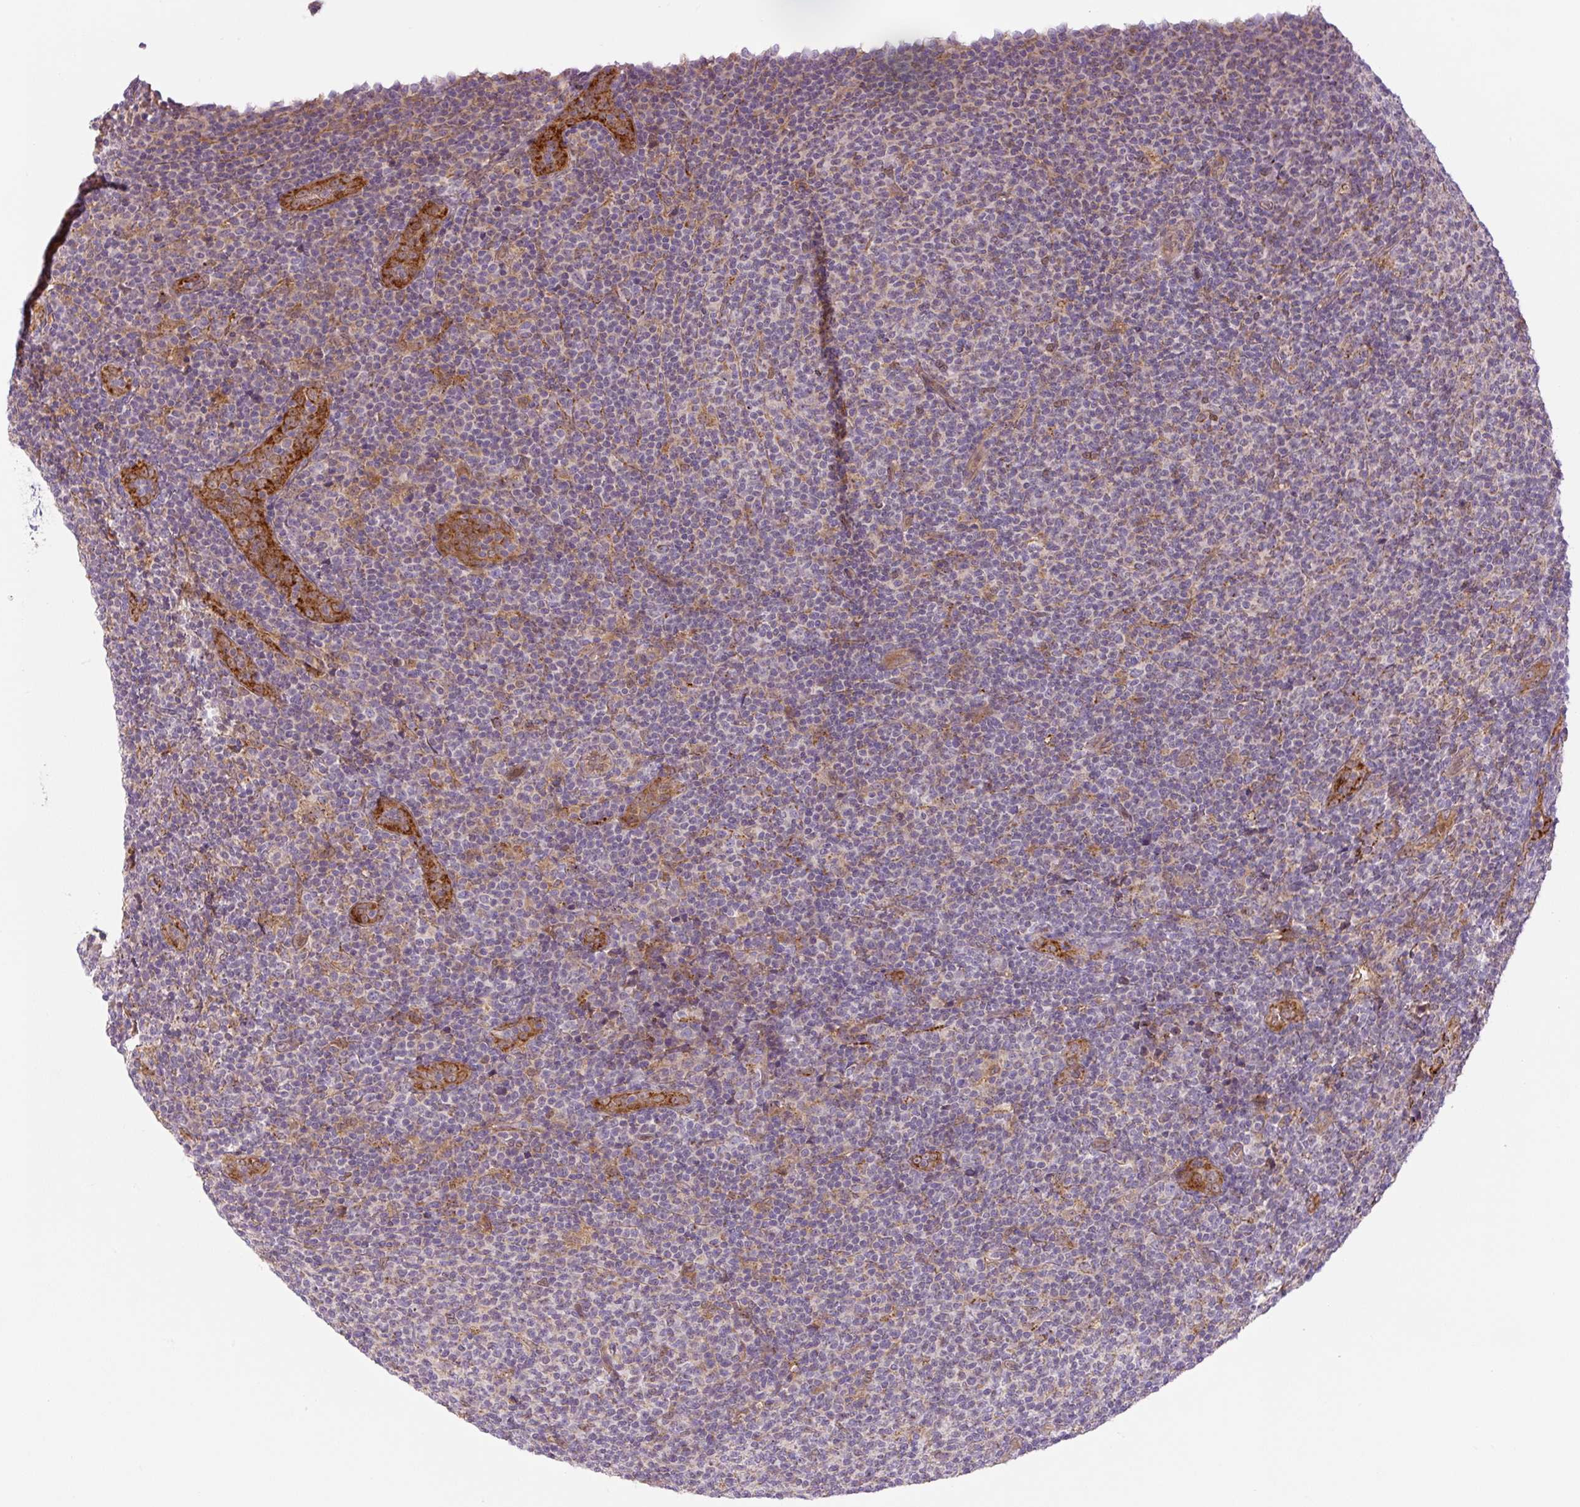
{"staining": {"intensity": "negative", "quantity": "none", "location": "none"}, "tissue": "lymphoma", "cell_type": "Tumor cells", "image_type": "cancer", "snomed": [{"axis": "morphology", "description": "Malignant lymphoma, non-Hodgkin's type, Low grade"}, {"axis": "topography", "description": "Lymph node"}], "caption": "There is no significant positivity in tumor cells of lymphoma. (DAB immunohistochemistry (IHC) with hematoxylin counter stain).", "gene": "ZSWIM7", "patient": {"sex": "male", "age": 66}}